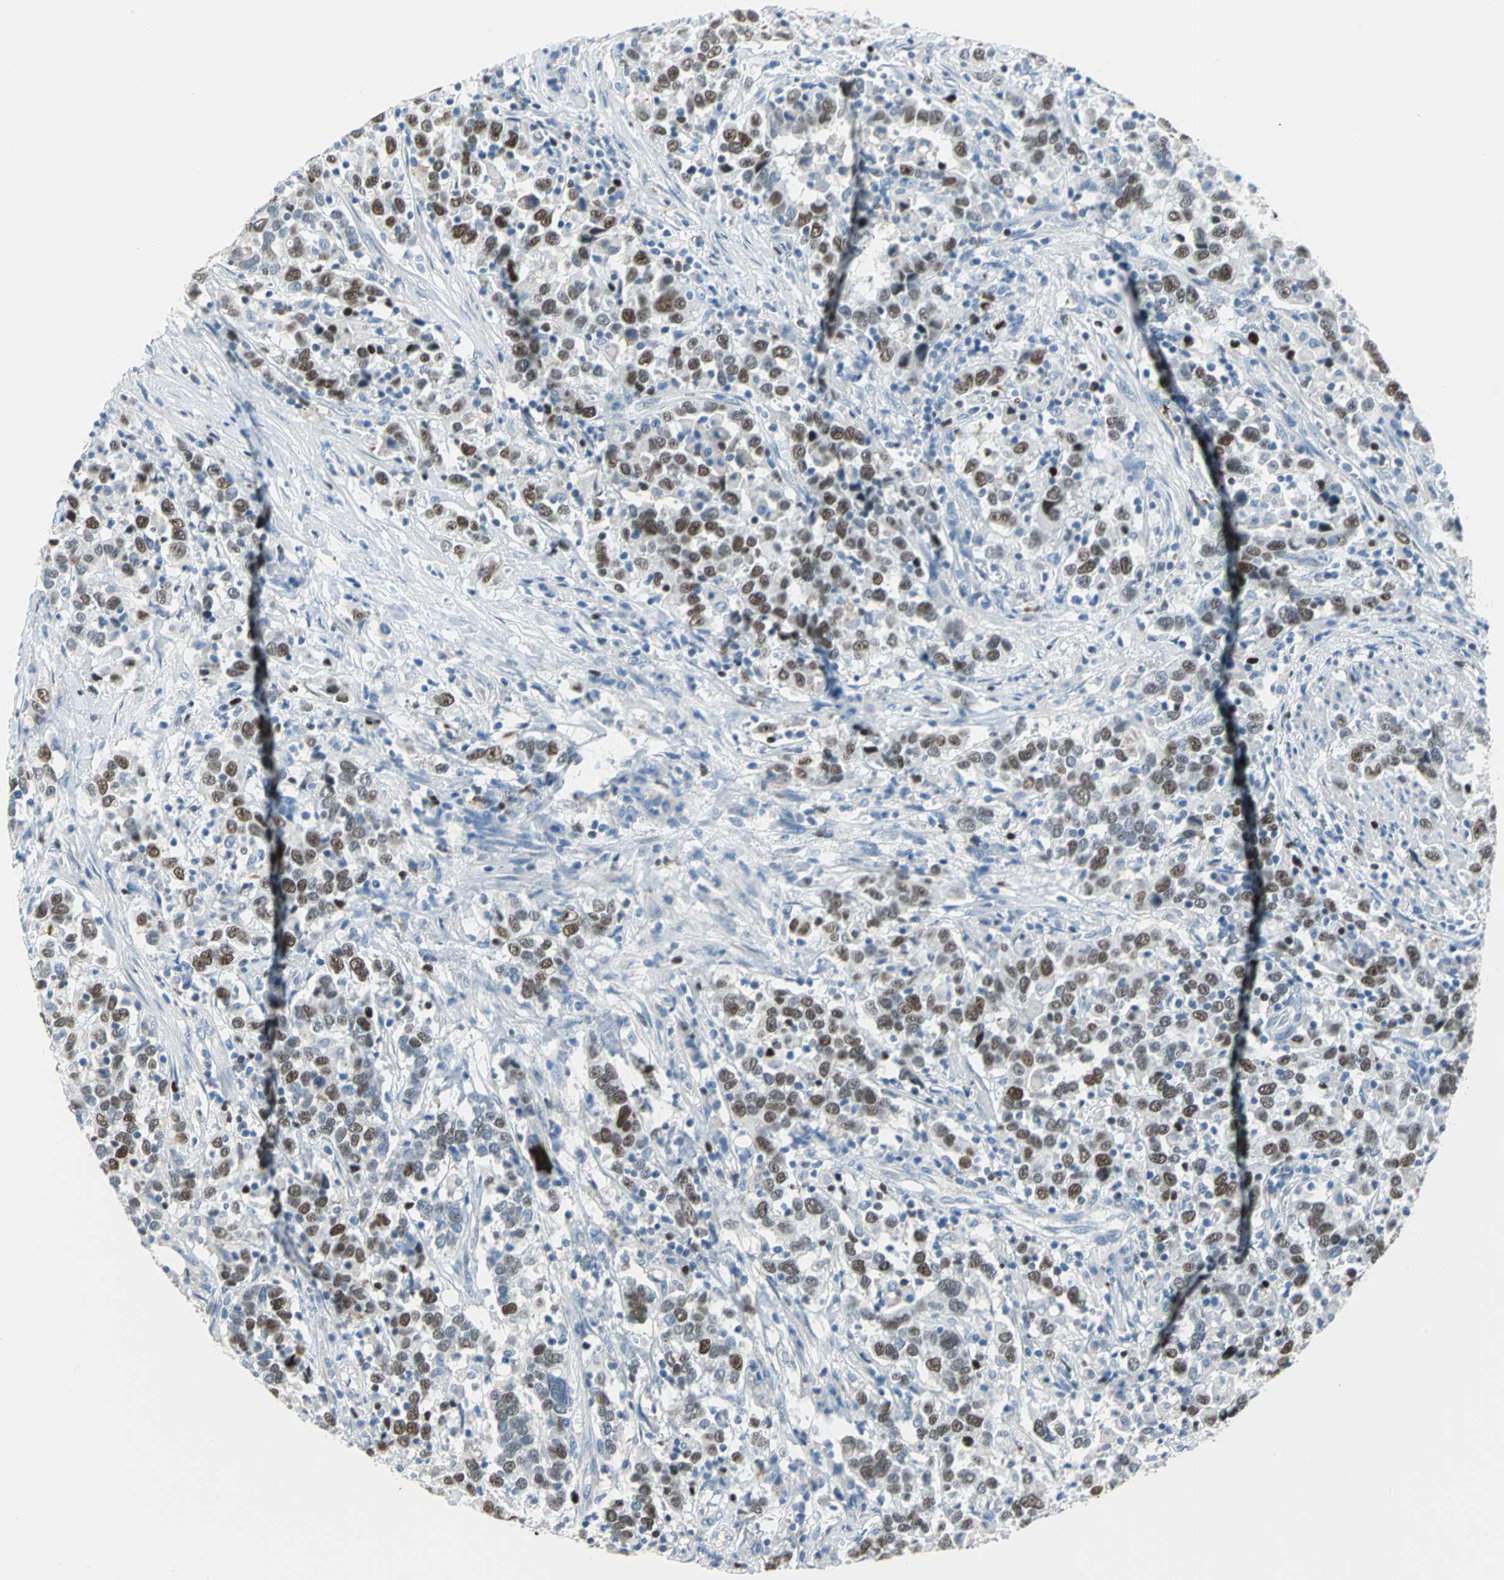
{"staining": {"intensity": "moderate", "quantity": ">75%", "location": "nuclear"}, "tissue": "urothelial cancer", "cell_type": "Tumor cells", "image_type": "cancer", "snomed": [{"axis": "morphology", "description": "Urothelial carcinoma, High grade"}, {"axis": "topography", "description": "Urinary bladder"}], "caption": "DAB immunohistochemical staining of human high-grade urothelial carcinoma exhibits moderate nuclear protein expression in about >75% of tumor cells. (DAB (3,3'-diaminobenzidine) IHC with brightfield microscopy, high magnification).", "gene": "MCM3", "patient": {"sex": "male", "age": 61}}